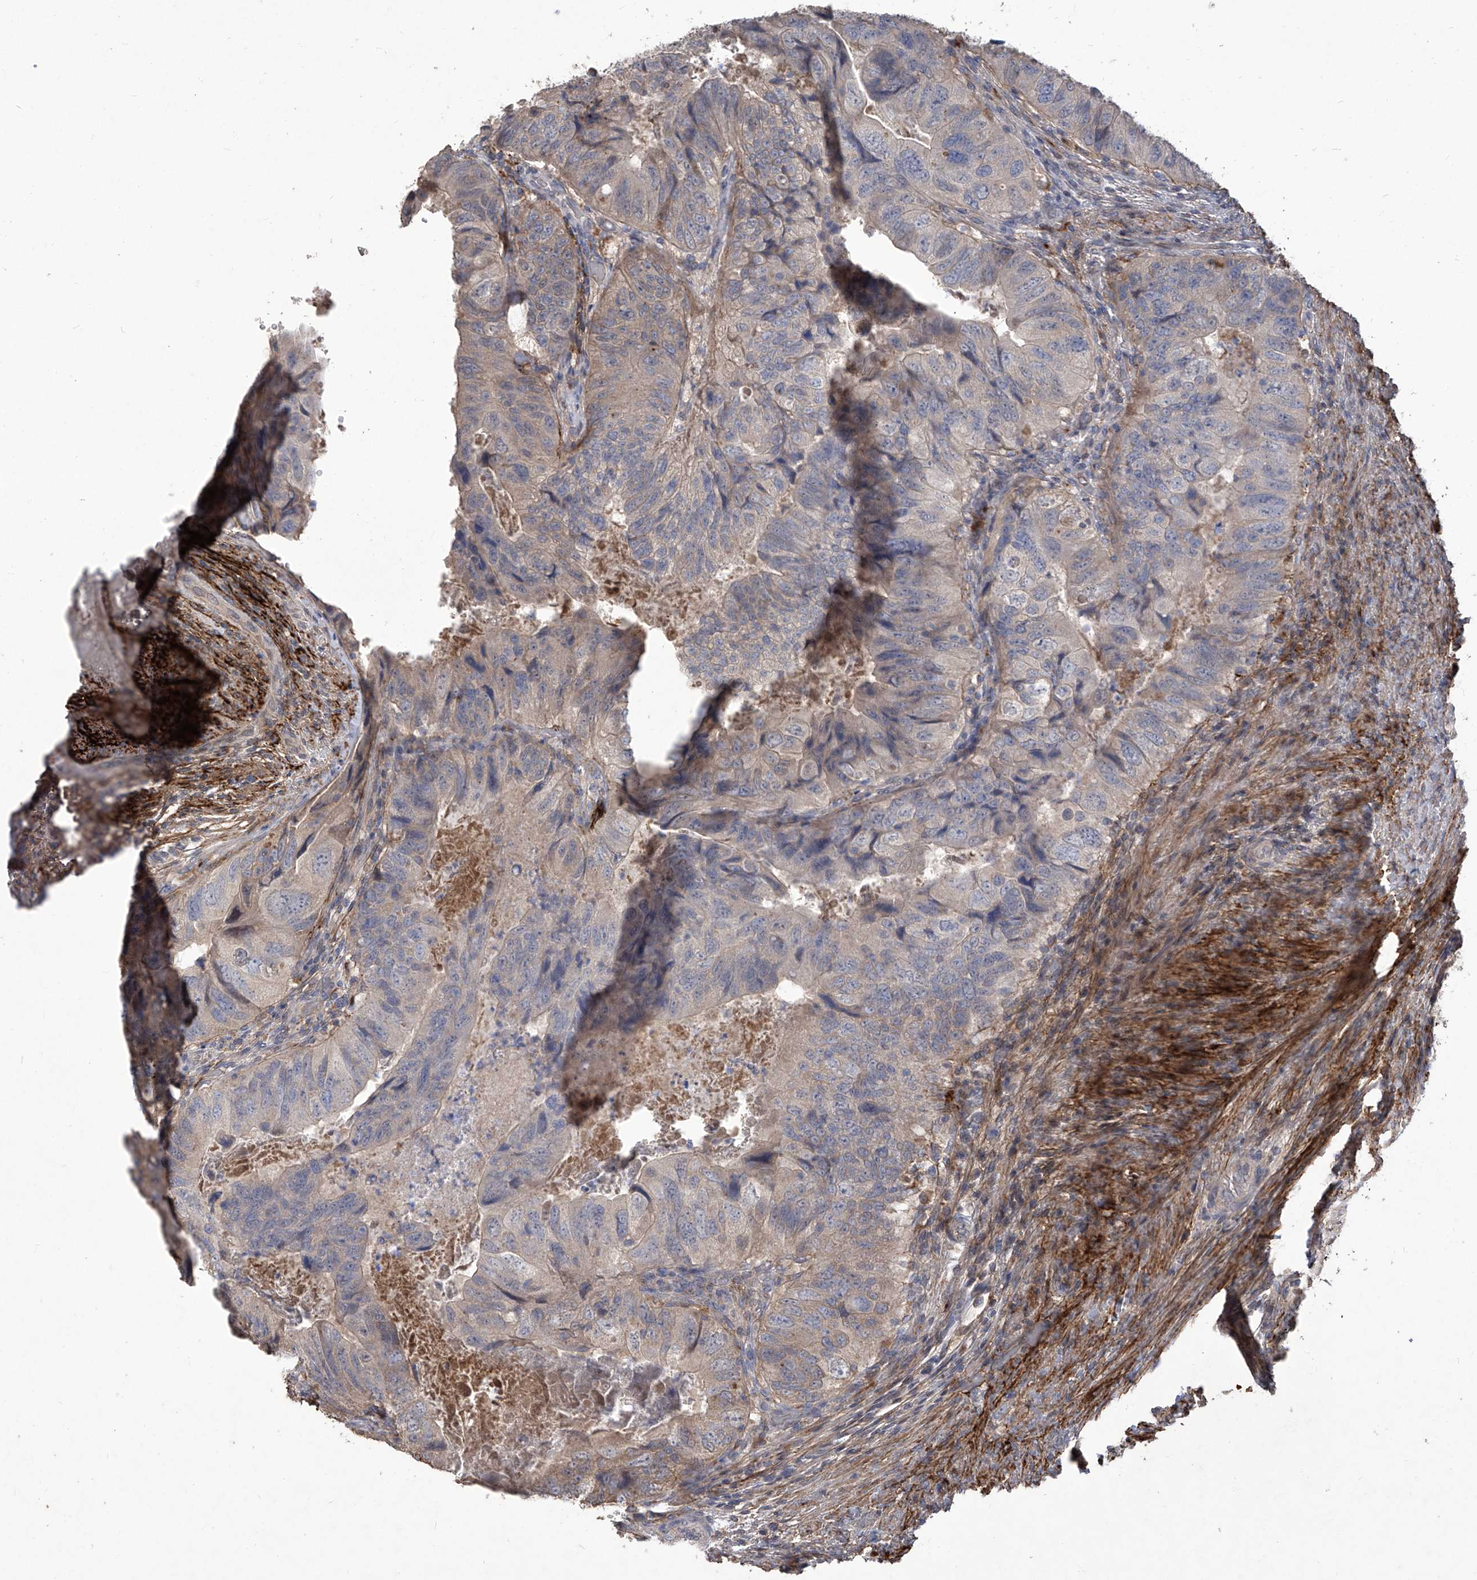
{"staining": {"intensity": "negative", "quantity": "none", "location": "none"}, "tissue": "colorectal cancer", "cell_type": "Tumor cells", "image_type": "cancer", "snomed": [{"axis": "morphology", "description": "Adenocarcinoma, NOS"}, {"axis": "topography", "description": "Rectum"}], "caption": "This is an IHC micrograph of human colorectal cancer. There is no staining in tumor cells.", "gene": "TXNIP", "patient": {"sex": "male", "age": 63}}